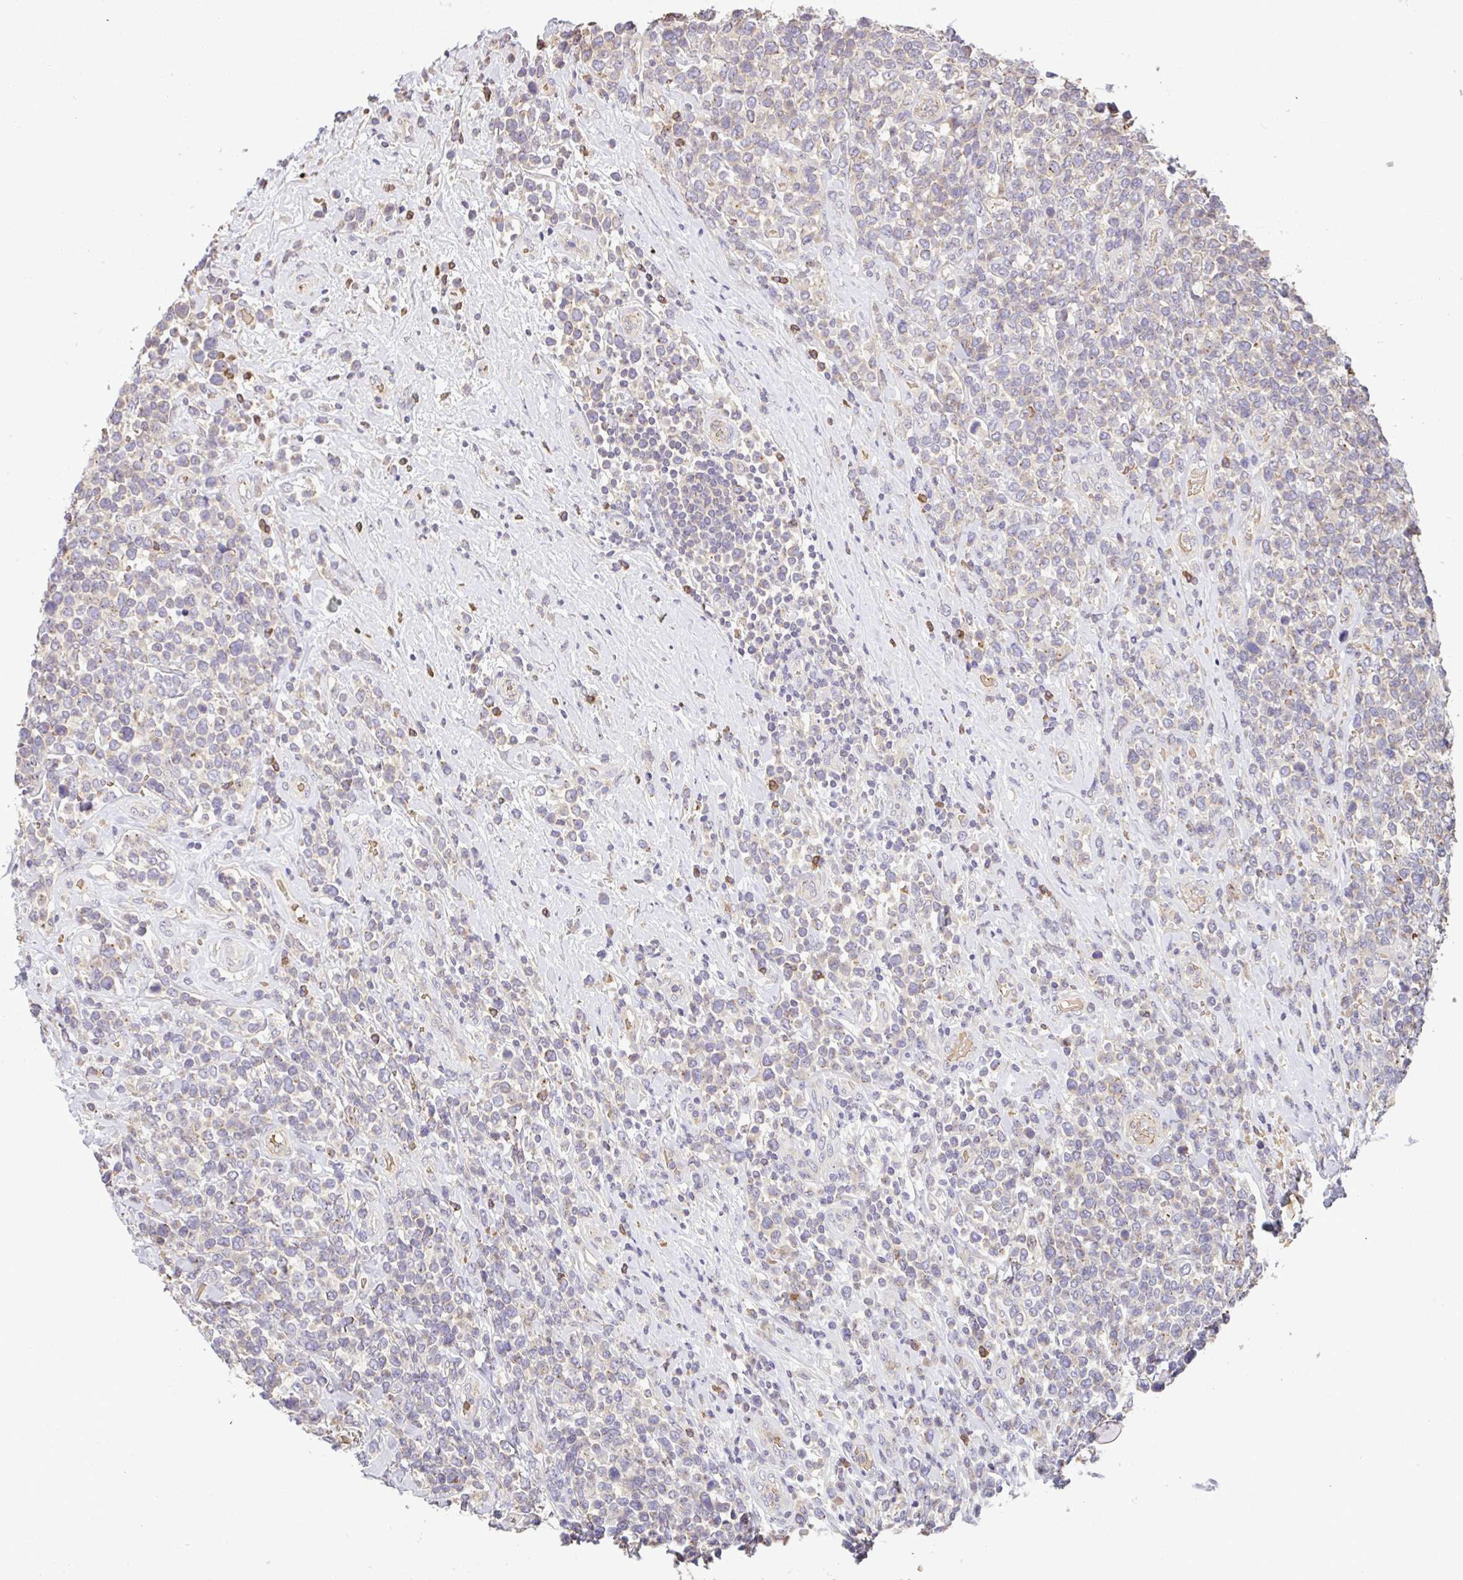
{"staining": {"intensity": "negative", "quantity": "none", "location": "none"}, "tissue": "lymphoma", "cell_type": "Tumor cells", "image_type": "cancer", "snomed": [{"axis": "morphology", "description": "Malignant lymphoma, non-Hodgkin's type, High grade"}, {"axis": "topography", "description": "Soft tissue"}], "caption": "High power microscopy histopathology image of an IHC image of high-grade malignant lymphoma, non-Hodgkin's type, revealing no significant staining in tumor cells. (DAB (3,3'-diaminobenzidine) immunohistochemistry, high magnification).", "gene": "C1QTNF9B", "patient": {"sex": "female", "age": 56}}